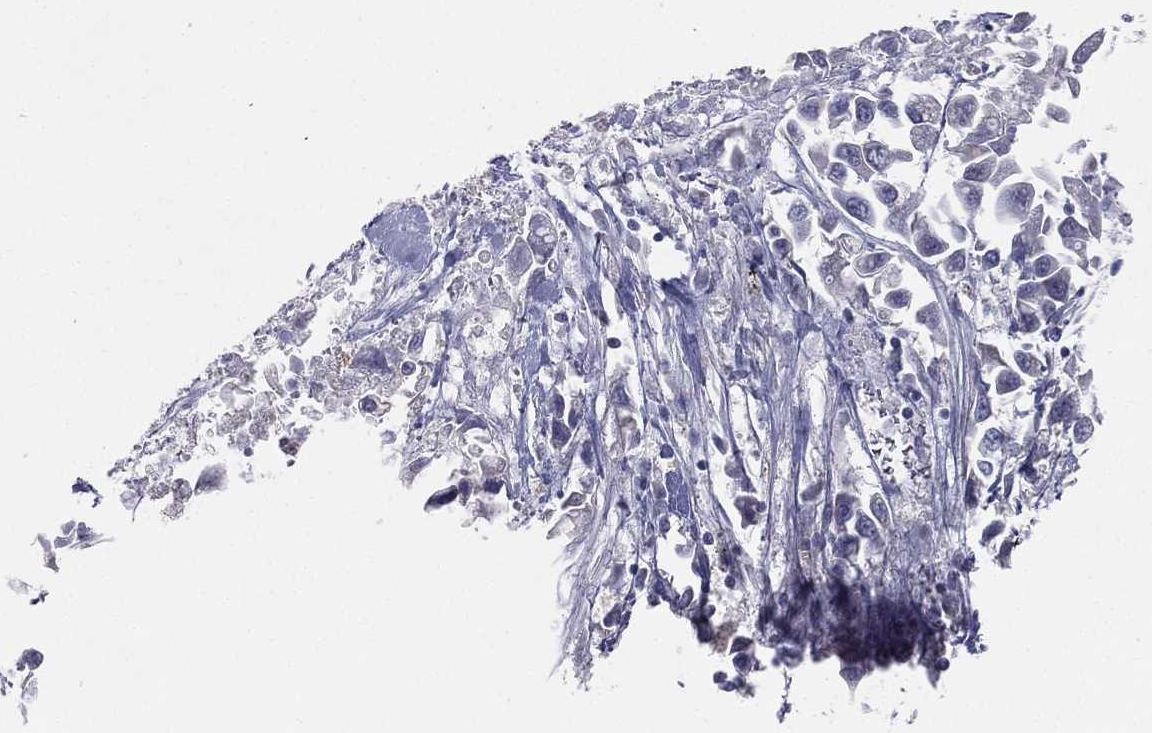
{"staining": {"intensity": "negative", "quantity": "none", "location": "none"}, "tissue": "pancreatic cancer", "cell_type": "Tumor cells", "image_type": "cancer", "snomed": [{"axis": "morphology", "description": "Adenocarcinoma, NOS"}, {"axis": "topography", "description": "Pancreas"}], "caption": "A high-resolution image shows immunohistochemistry (IHC) staining of pancreatic cancer (adenocarcinoma), which reveals no significant staining in tumor cells.", "gene": "DMKN", "patient": {"sex": "female", "age": 83}}